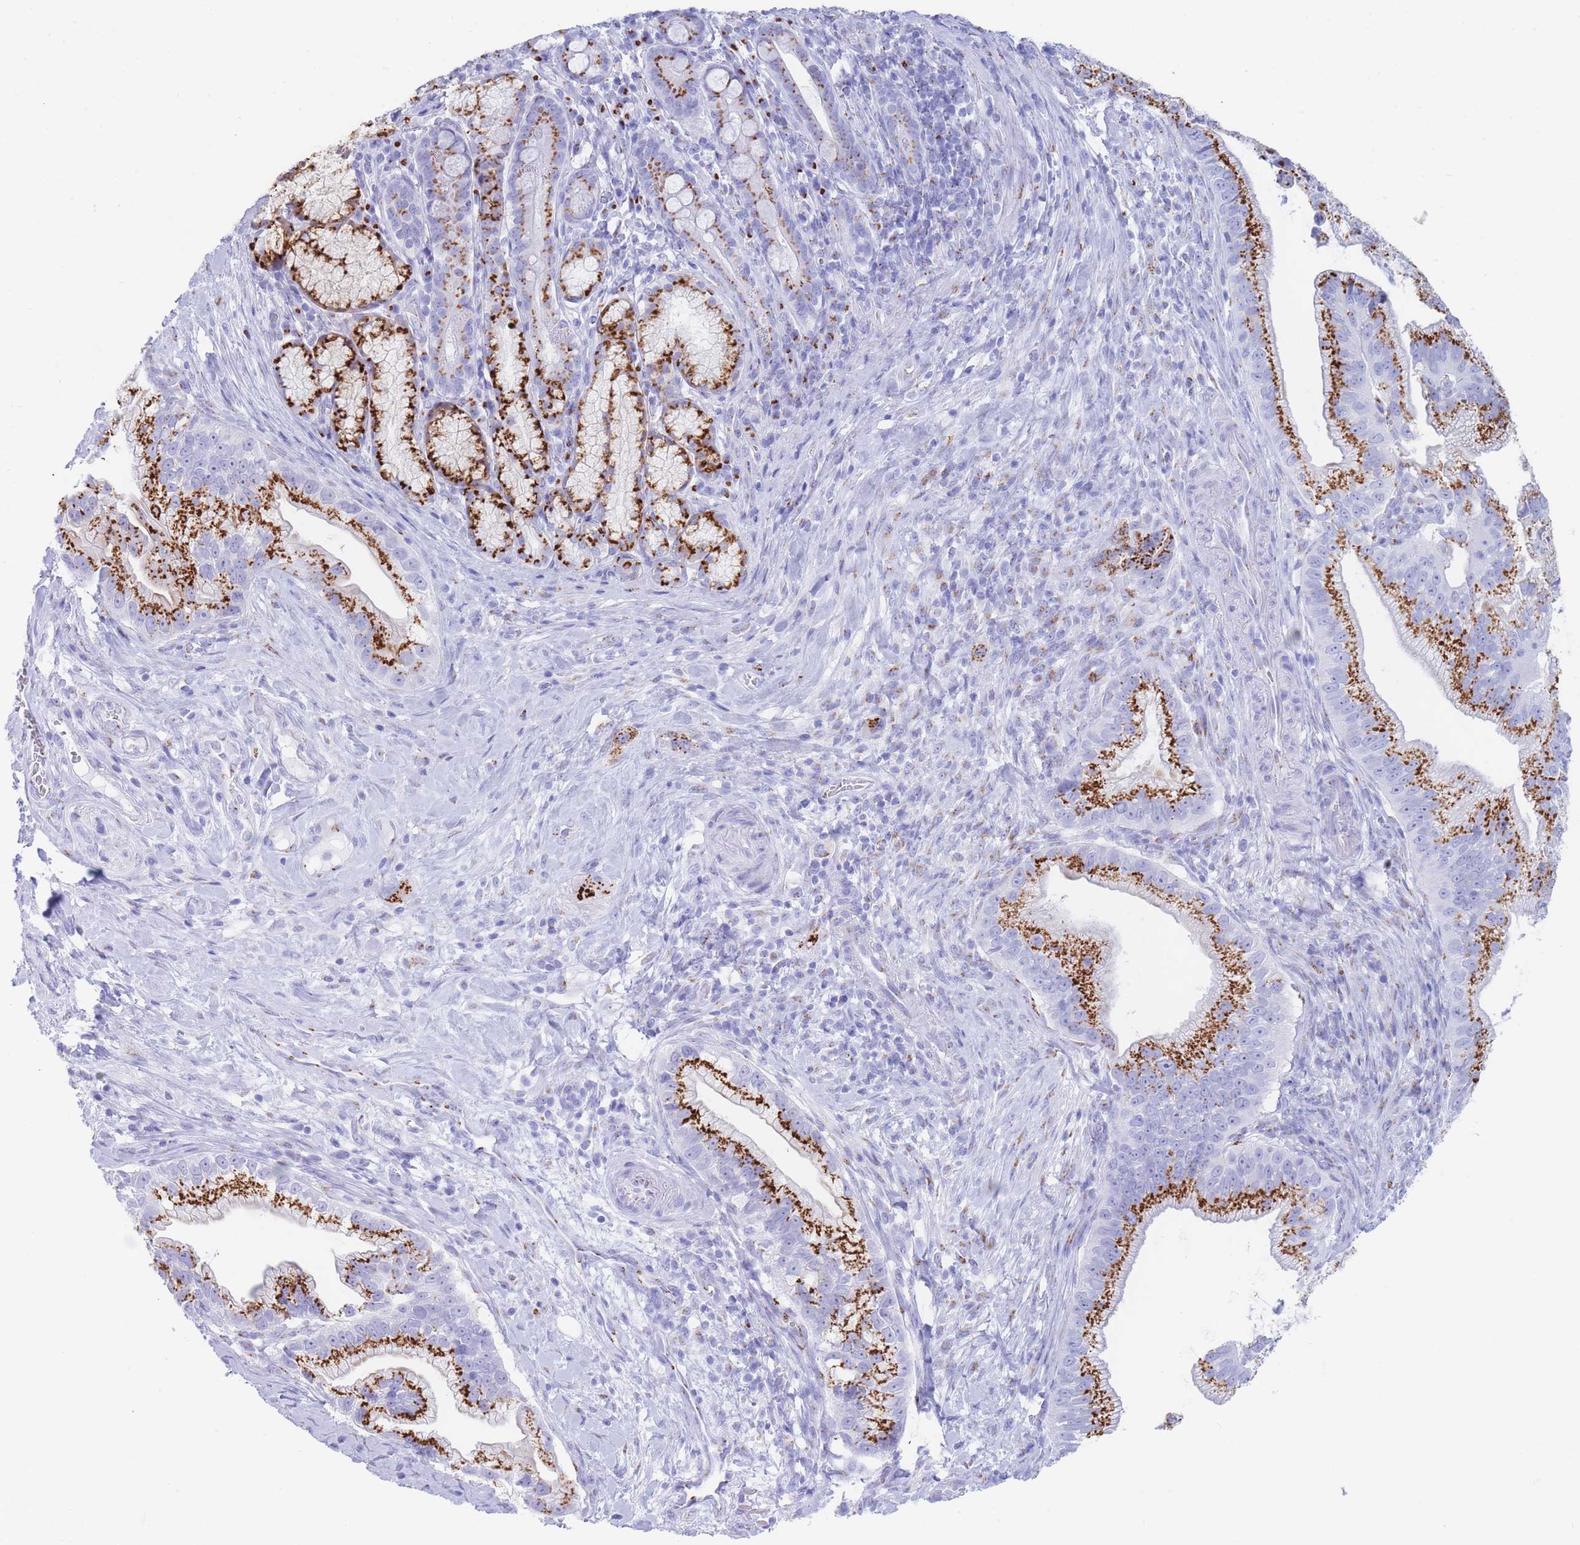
{"staining": {"intensity": "strong", "quantity": ">75%", "location": "cytoplasmic/membranous"}, "tissue": "pancreatic cancer", "cell_type": "Tumor cells", "image_type": "cancer", "snomed": [{"axis": "morphology", "description": "Adenocarcinoma, NOS"}, {"axis": "topography", "description": "Pancreas"}], "caption": "The histopathology image reveals staining of adenocarcinoma (pancreatic), revealing strong cytoplasmic/membranous protein positivity (brown color) within tumor cells.", "gene": "FAM3C", "patient": {"sex": "male", "age": 70}}